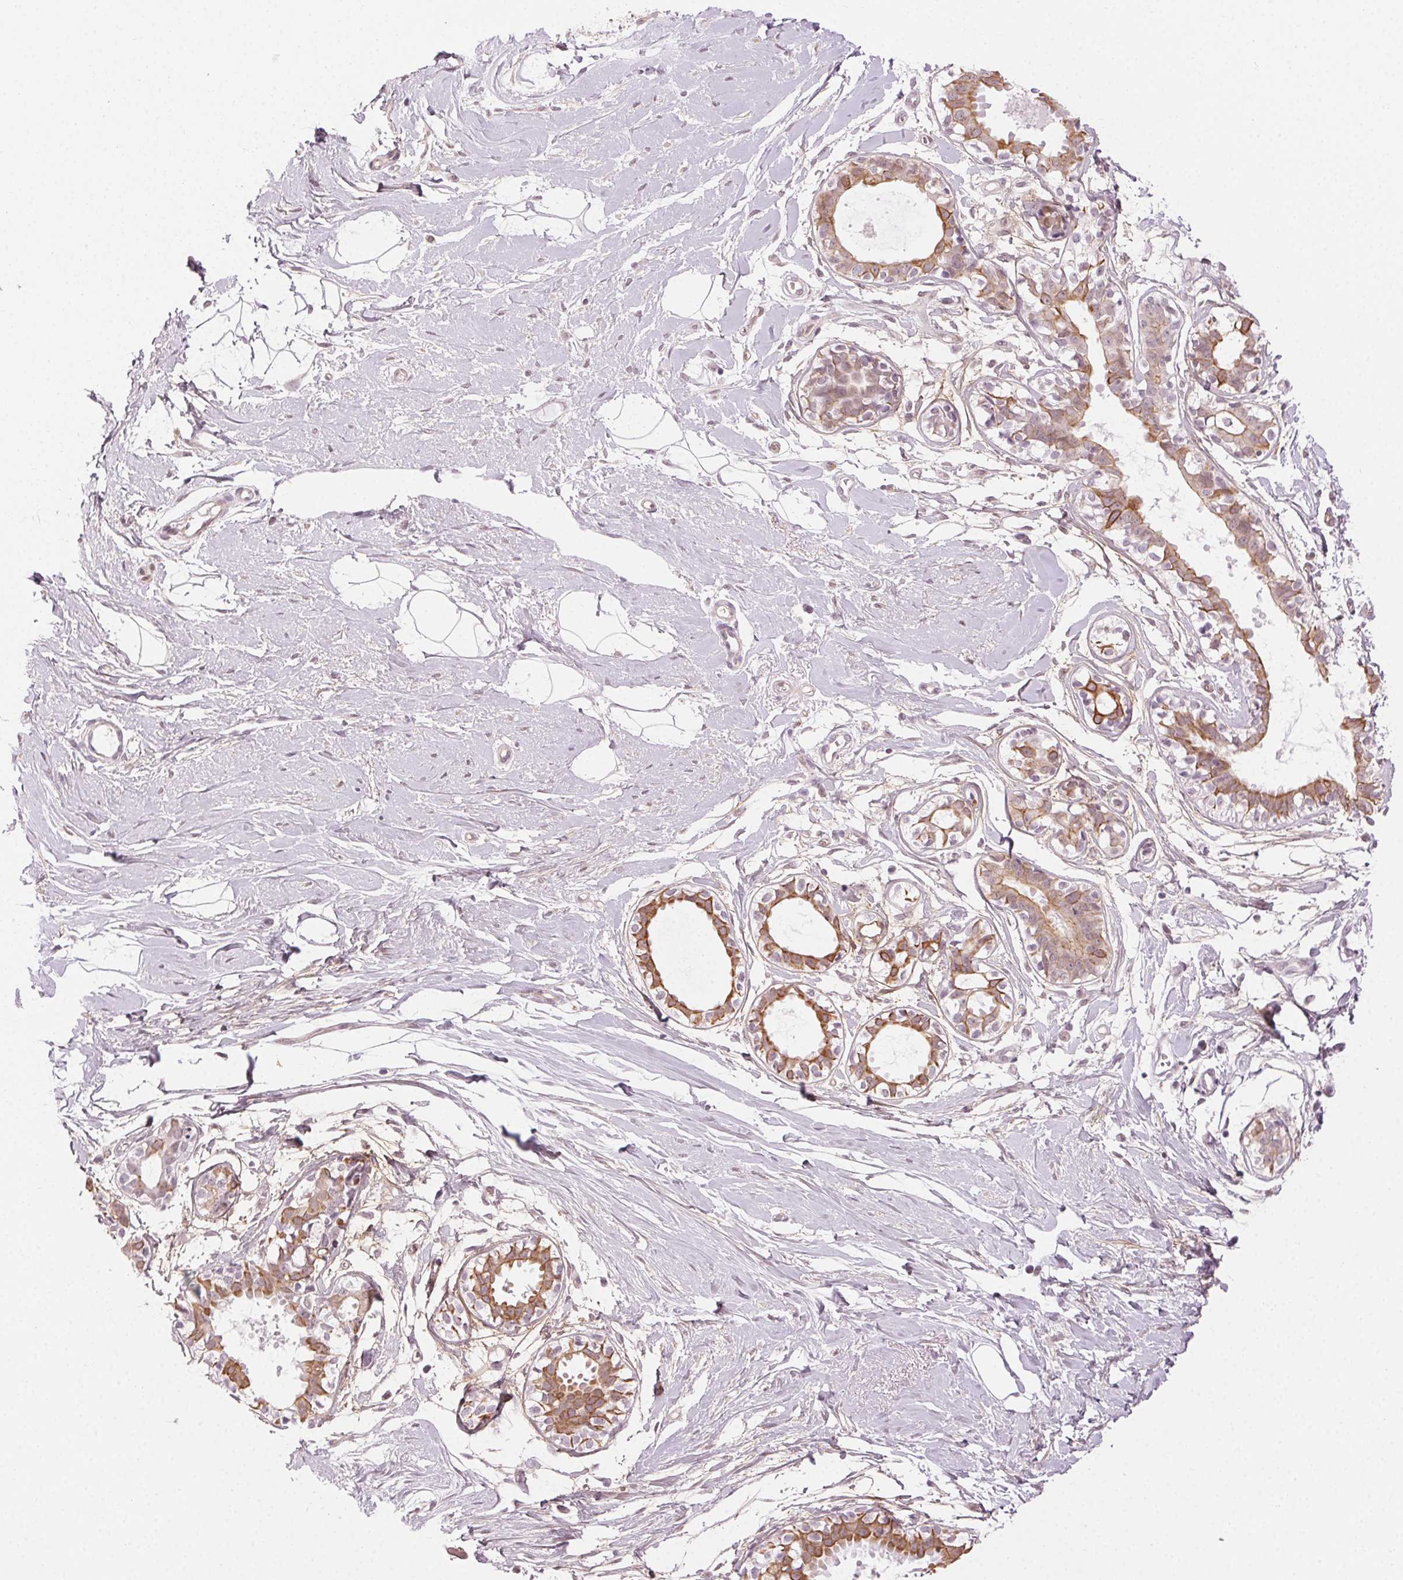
{"staining": {"intensity": "negative", "quantity": "none", "location": "none"}, "tissue": "breast", "cell_type": "Adipocytes", "image_type": "normal", "snomed": [{"axis": "morphology", "description": "Normal tissue, NOS"}, {"axis": "topography", "description": "Breast"}], "caption": "IHC histopathology image of unremarkable breast: breast stained with DAB (3,3'-diaminobenzidine) displays no significant protein positivity in adipocytes. (Brightfield microscopy of DAB immunohistochemistry at high magnification).", "gene": "AIF1L", "patient": {"sex": "female", "age": 49}}